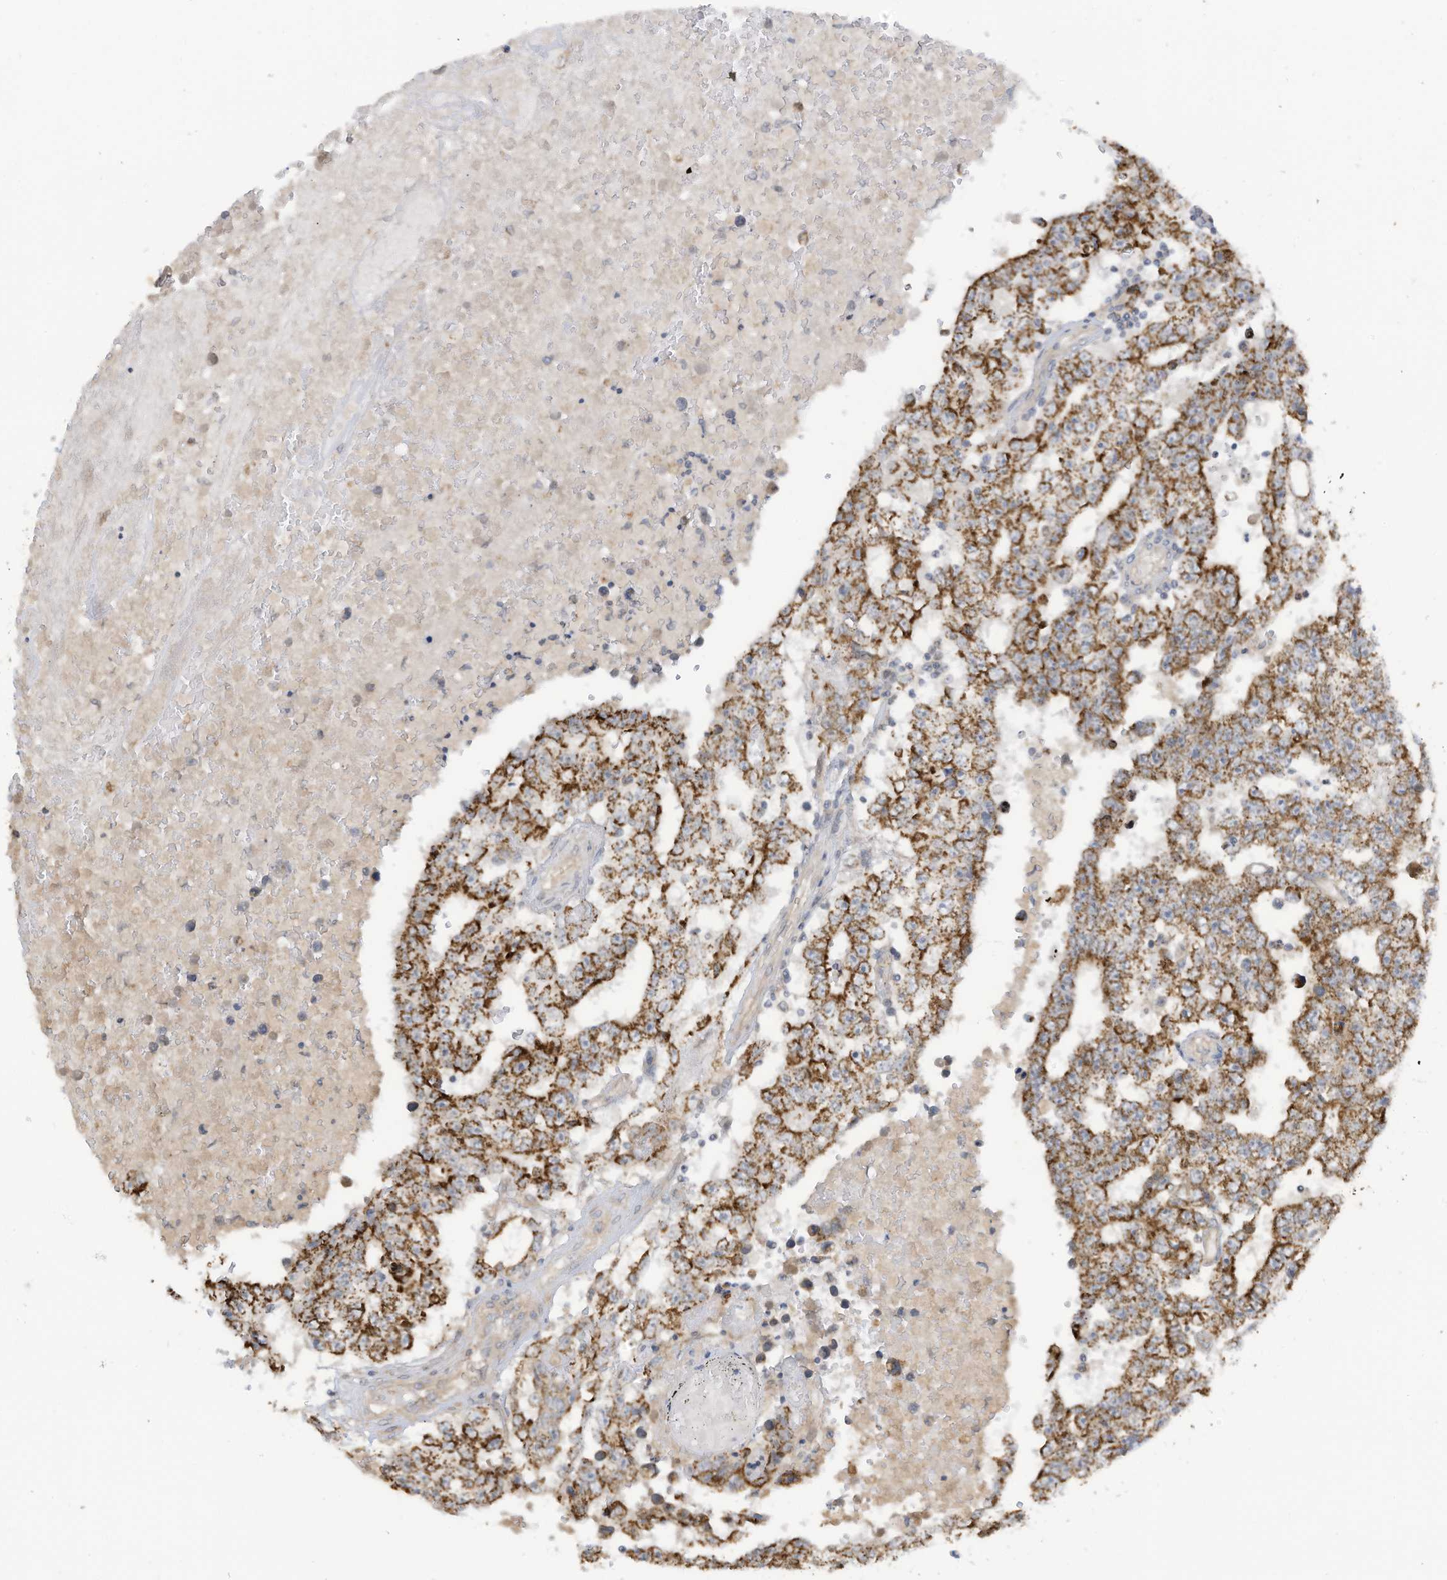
{"staining": {"intensity": "strong", "quantity": ">75%", "location": "cytoplasmic/membranous"}, "tissue": "testis cancer", "cell_type": "Tumor cells", "image_type": "cancer", "snomed": [{"axis": "morphology", "description": "Carcinoma, Embryonal, NOS"}, {"axis": "topography", "description": "Testis"}], "caption": "An immunohistochemistry (IHC) photomicrograph of tumor tissue is shown. Protein staining in brown highlights strong cytoplasmic/membranous positivity in embryonal carcinoma (testis) within tumor cells.", "gene": "SCGB1D2", "patient": {"sex": "male", "age": 25}}